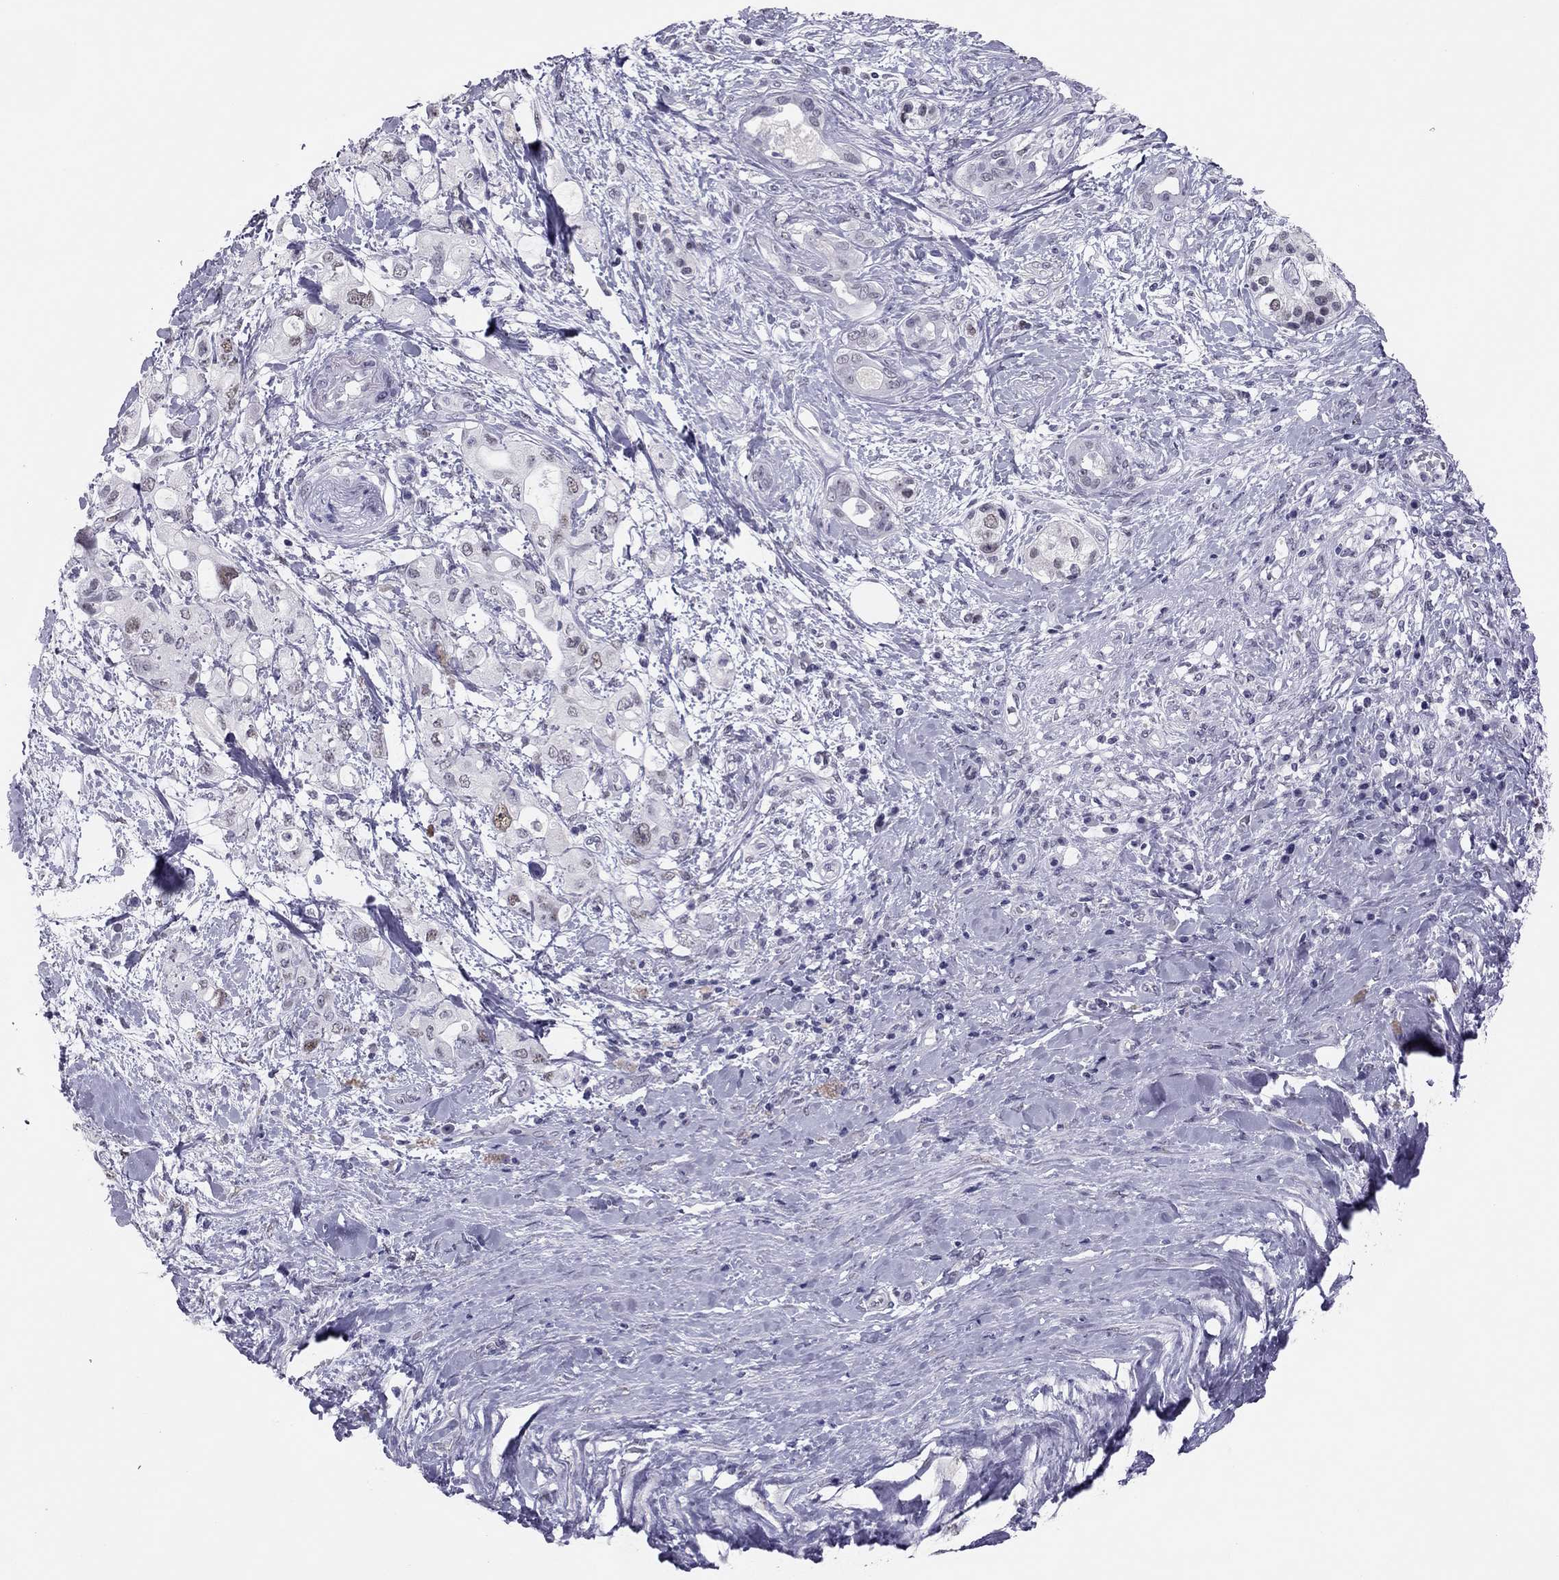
{"staining": {"intensity": "weak", "quantity": "<25%", "location": "nuclear"}, "tissue": "pancreatic cancer", "cell_type": "Tumor cells", "image_type": "cancer", "snomed": [{"axis": "morphology", "description": "Adenocarcinoma, NOS"}, {"axis": "topography", "description": "Pancreas"}], "caption": "Pancreatic adenocarcinoma stained for a protein using IHC exhibits no staining tumor cells.", "gene": "PHOX2A", "patient": {"sex": "female", "age": 56}}